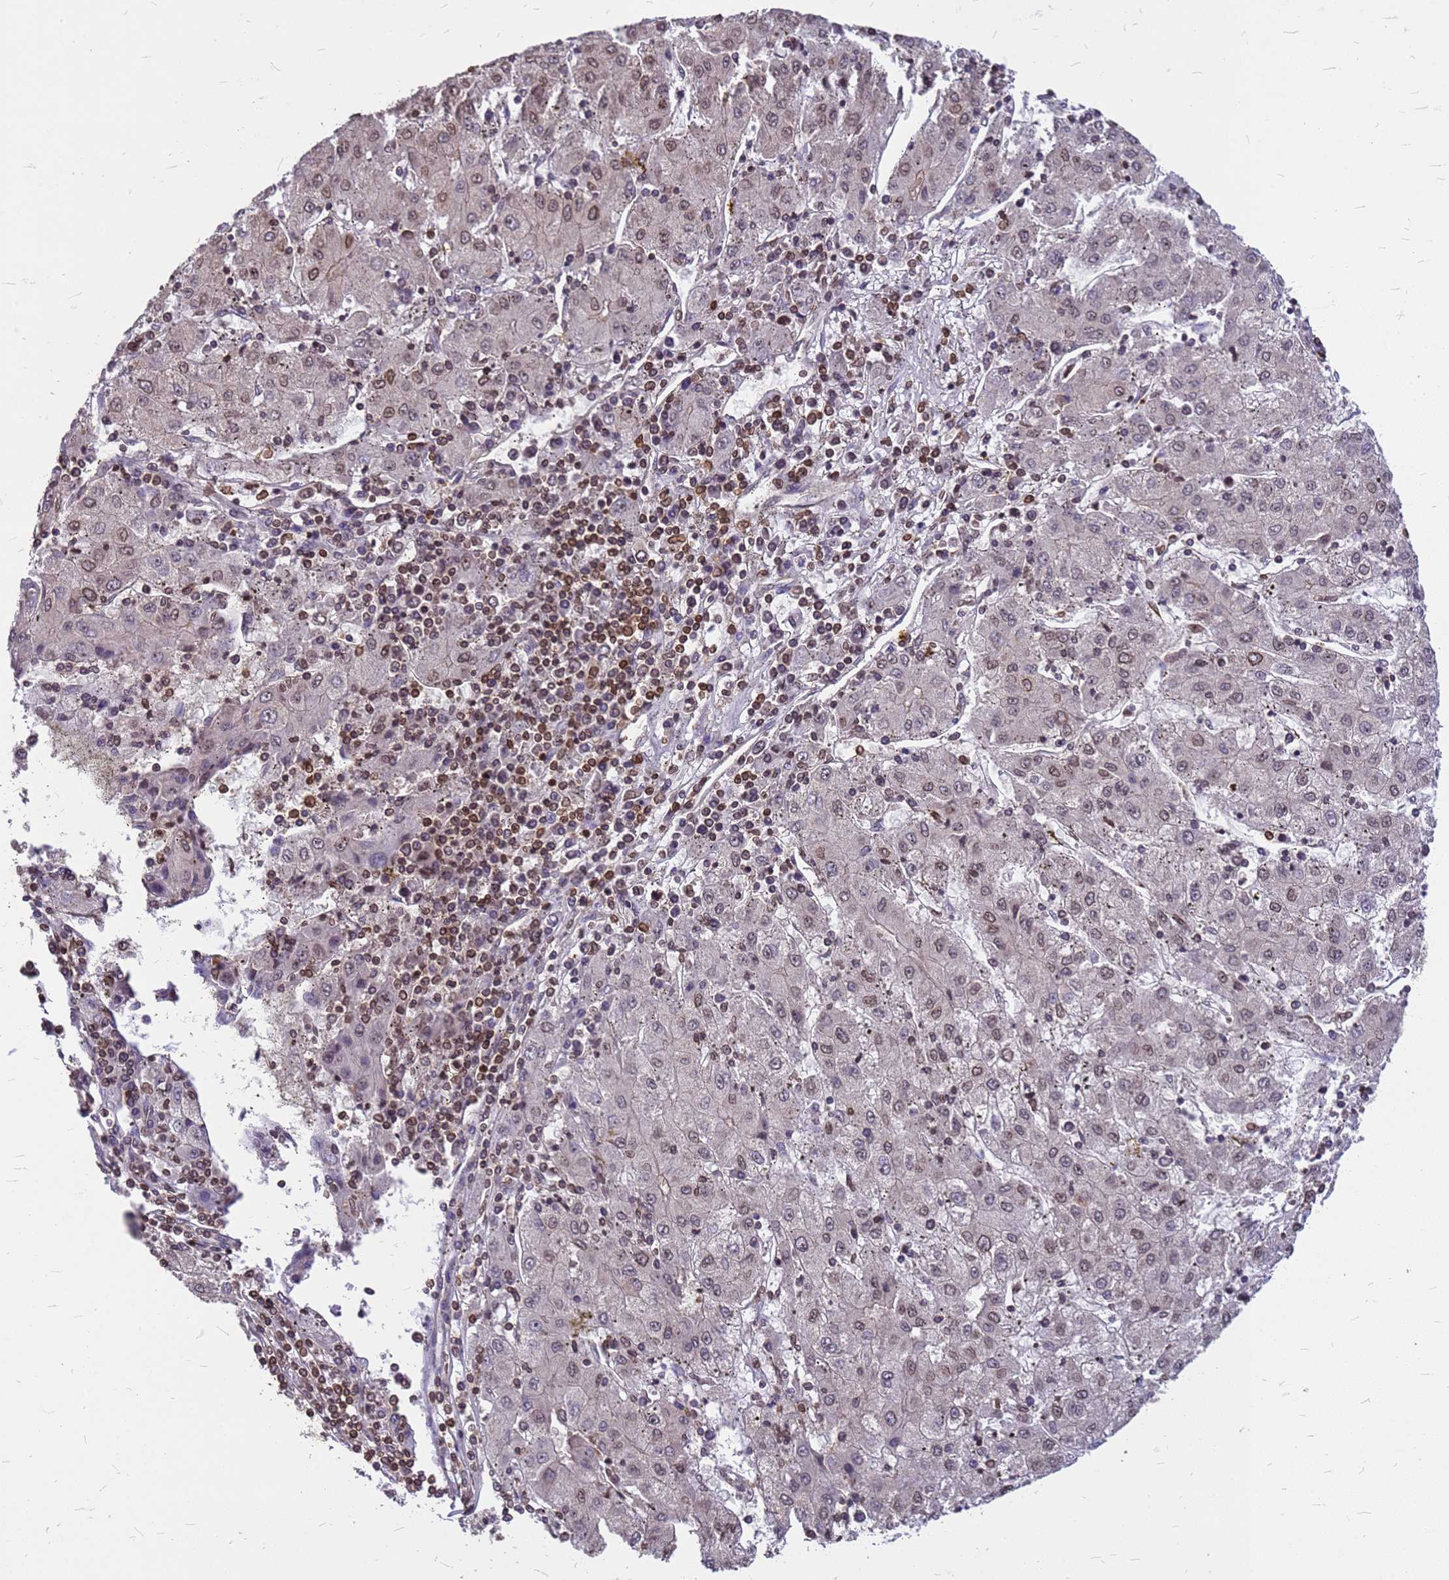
{"staining": {"intensity": "weak", "quantity": ">75%", "location": "nuclear"}, "tissue": "liver cancer", "cell_type": "Tumor cells", "image_type": "cancer", "snomed": [{"axis": "morphology", "description": "Carcinoma, Hepatocellular, NOS"}, {"axis": "topography", "description": "Liver"}], "caption": "Immunohistochemistry histopathology image of human liver cancer (hepatocellular carcinoma) stained for a protein (brown), which reveals low levels of weak nuclear positivity in approximately >75% of tumor cells.", "gene": "C1orf35", "patient": {"sex": "male", "age": 72}}